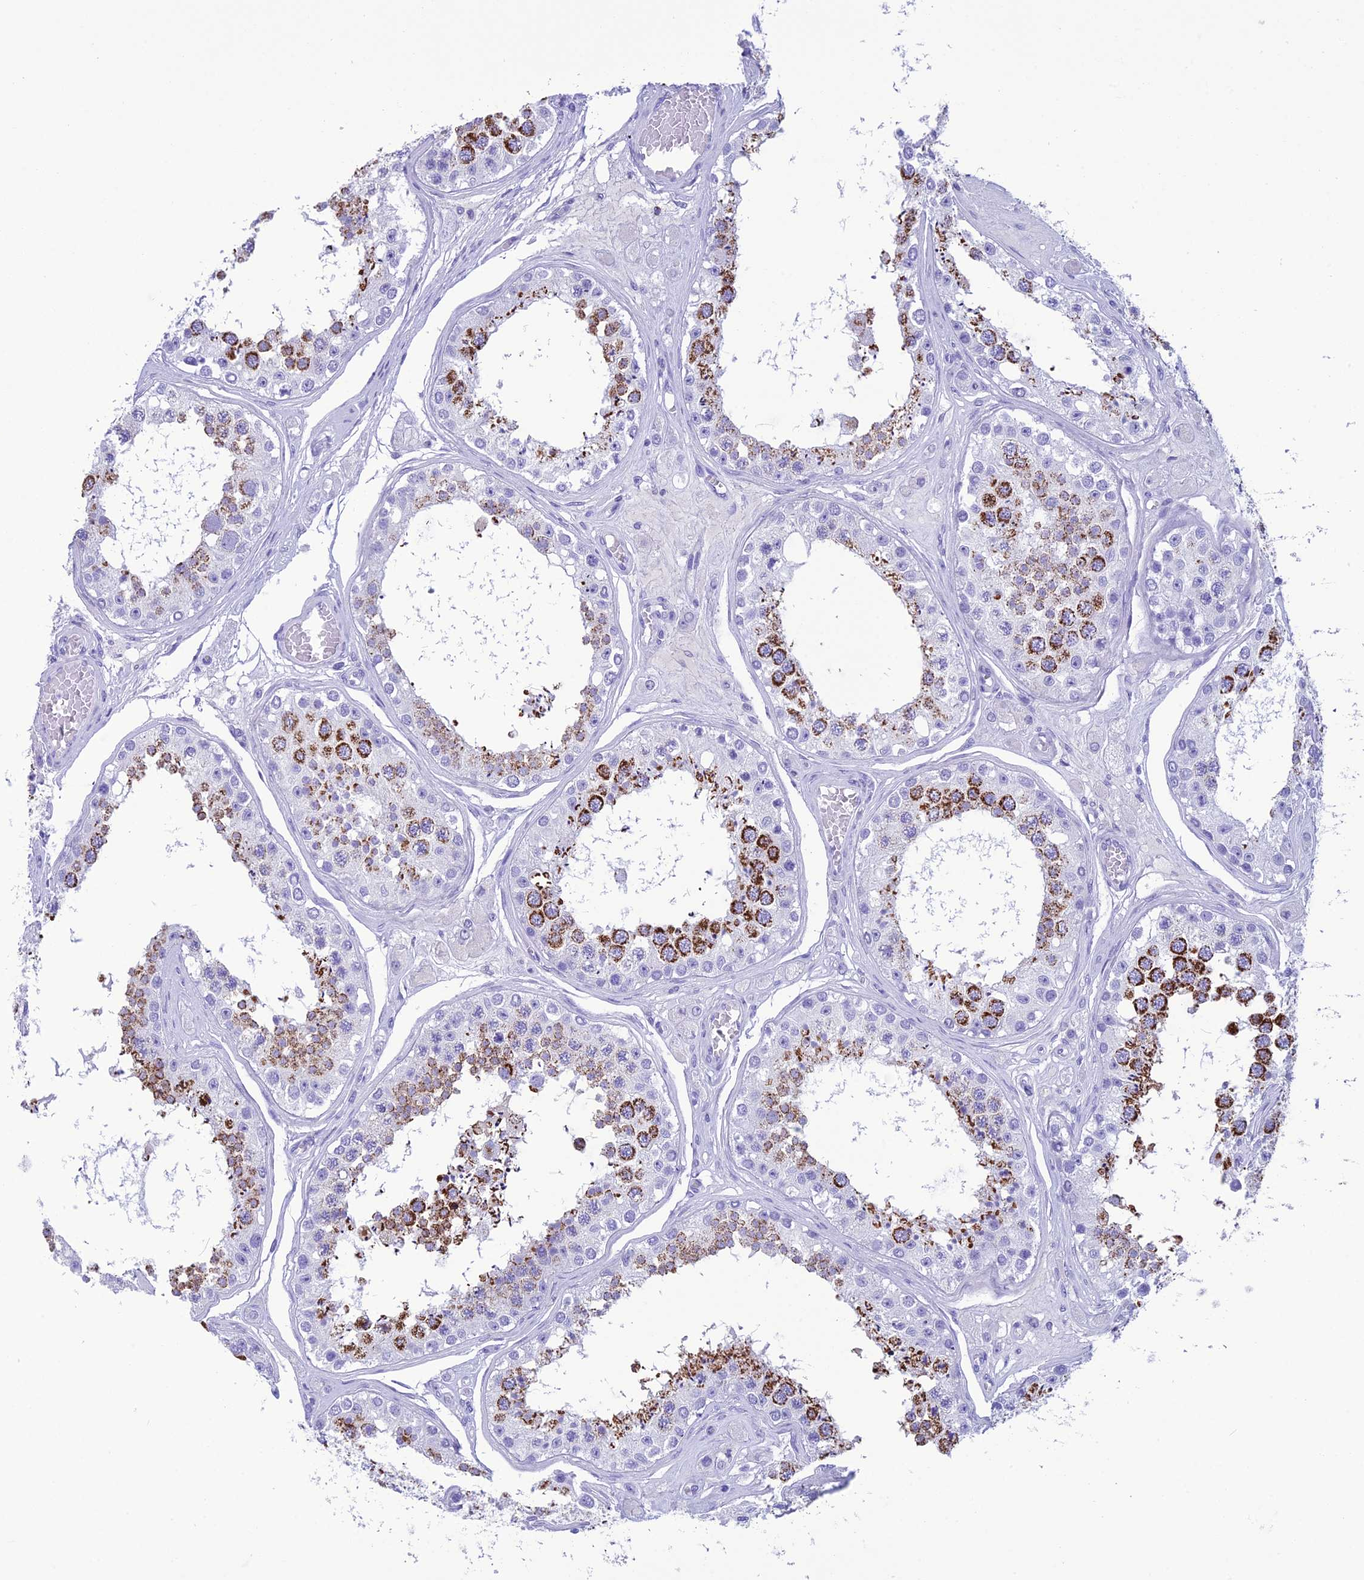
{"staining": {"intensity": "strong", "quantity": "25%-75%", "location": "cytoplasmic/membranous"}, "tissue": "testis", "cell_type": "Cells in seminiferous ducts", "image_type": "normal", "snomed": [{"axis": "morphology", "description": "Normal tissue, NOS"}, {"axis": "topography", "description": "Testis"}], "caption": "Immunohistochemistry (IHC) (DAB (3,3'-diaminobenzidine)) staining of benign human testis displays strong cytoplasmic/membranous protein expression in about 25%-75% of cells in seminiferous ducts. The staining was performed using DAB to visualize the protein expression in brown, while the nuclei were stained in blue with hematoxylin (Magnification: 20x).", "gene": "TRAM1L1", "patient": {"sex": "male", "age": 25}}